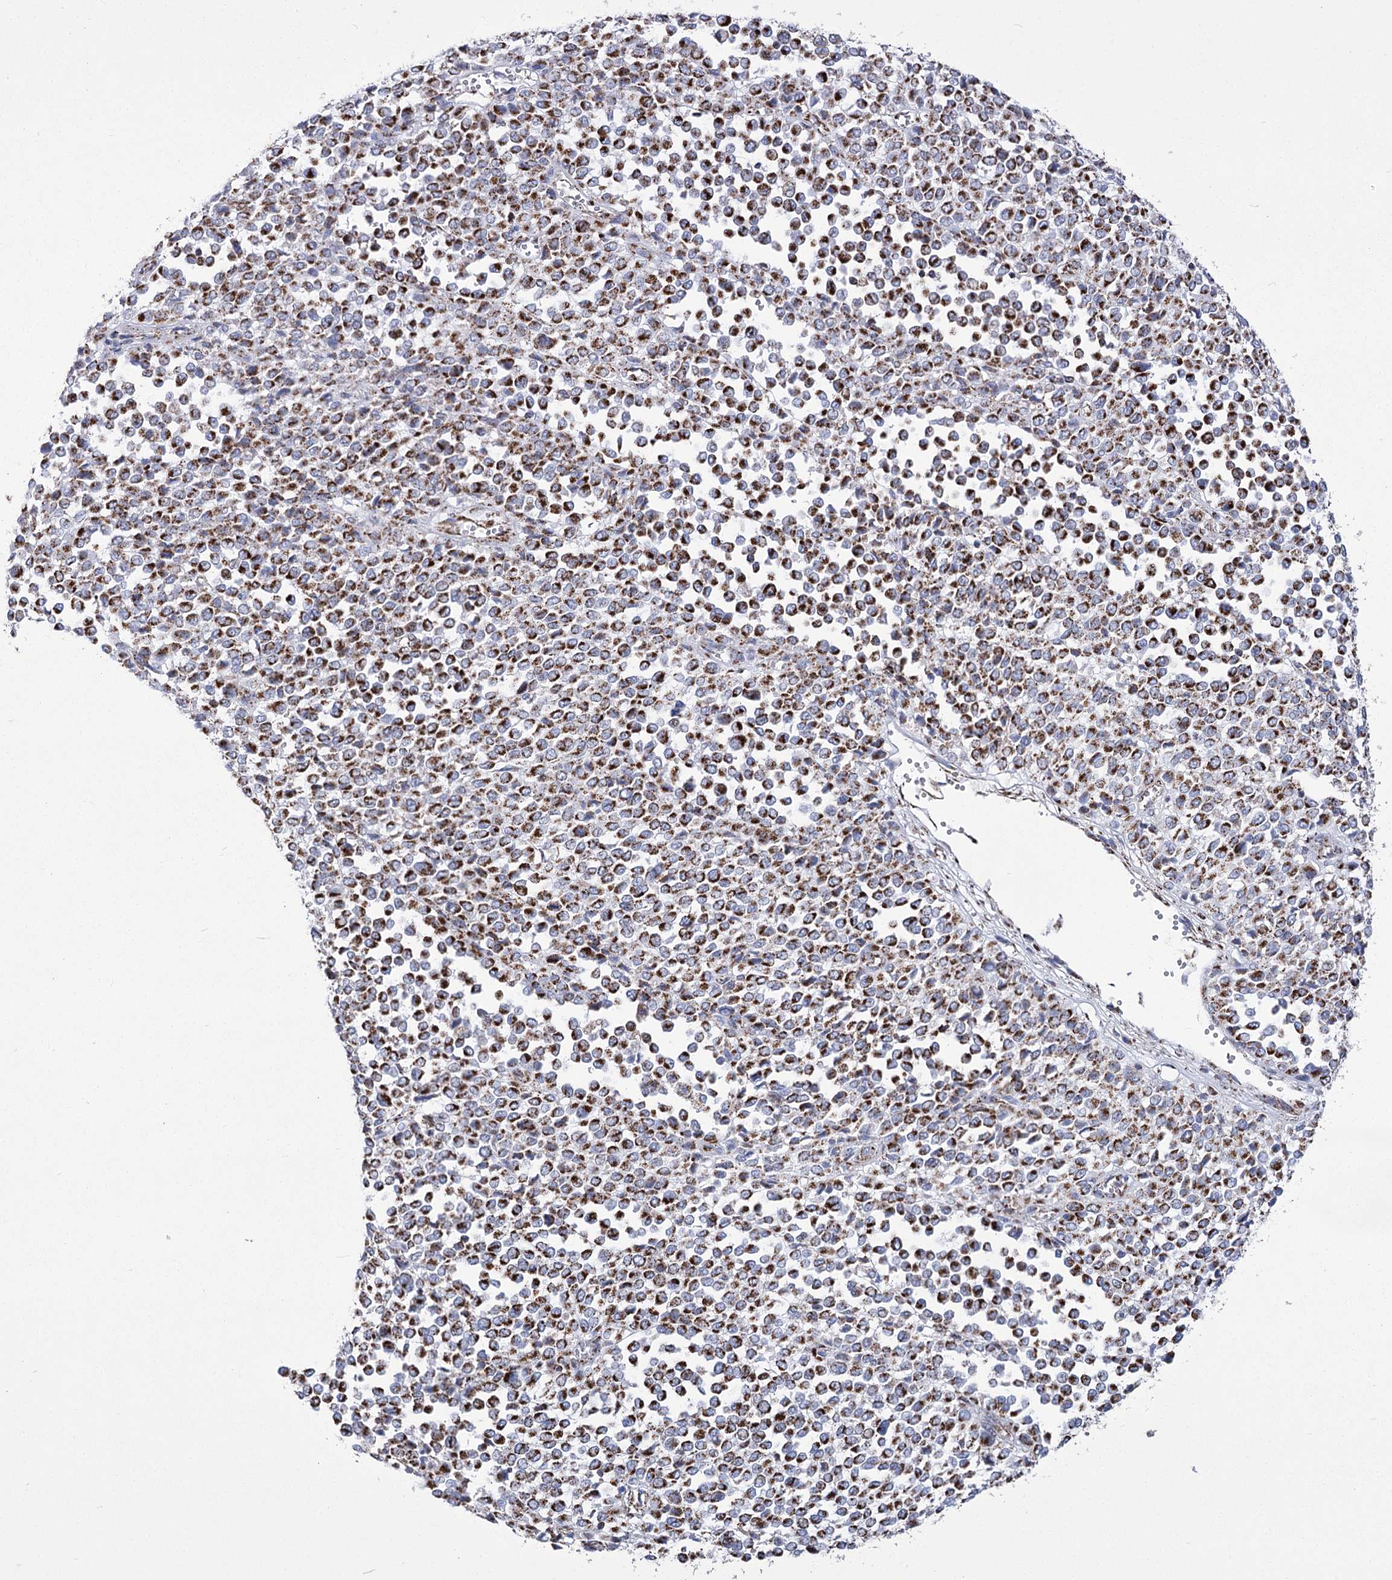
{"staining": {"intensity": "strong", "quantity": ">75%", "location": "cytoplasmic/membranous"}, "tissue": "melanoma", "cell_type": "Tumor cells", "image_type": "cancer", "snomed": [{"axis": "morphology", "description": "Malignant melanoma, Metastatic site"}, {"axis": "topography", "description": "Pancreas"}], "caption": "Malignant melanoma (metastatic site) stained with DAB IHC demonstrates high levels of strong cytoplasmic/membranous positivity in approximately >75% of tumor cells.", "gene": "PDHB", "patient": {"sex": "female", "age": 30}}